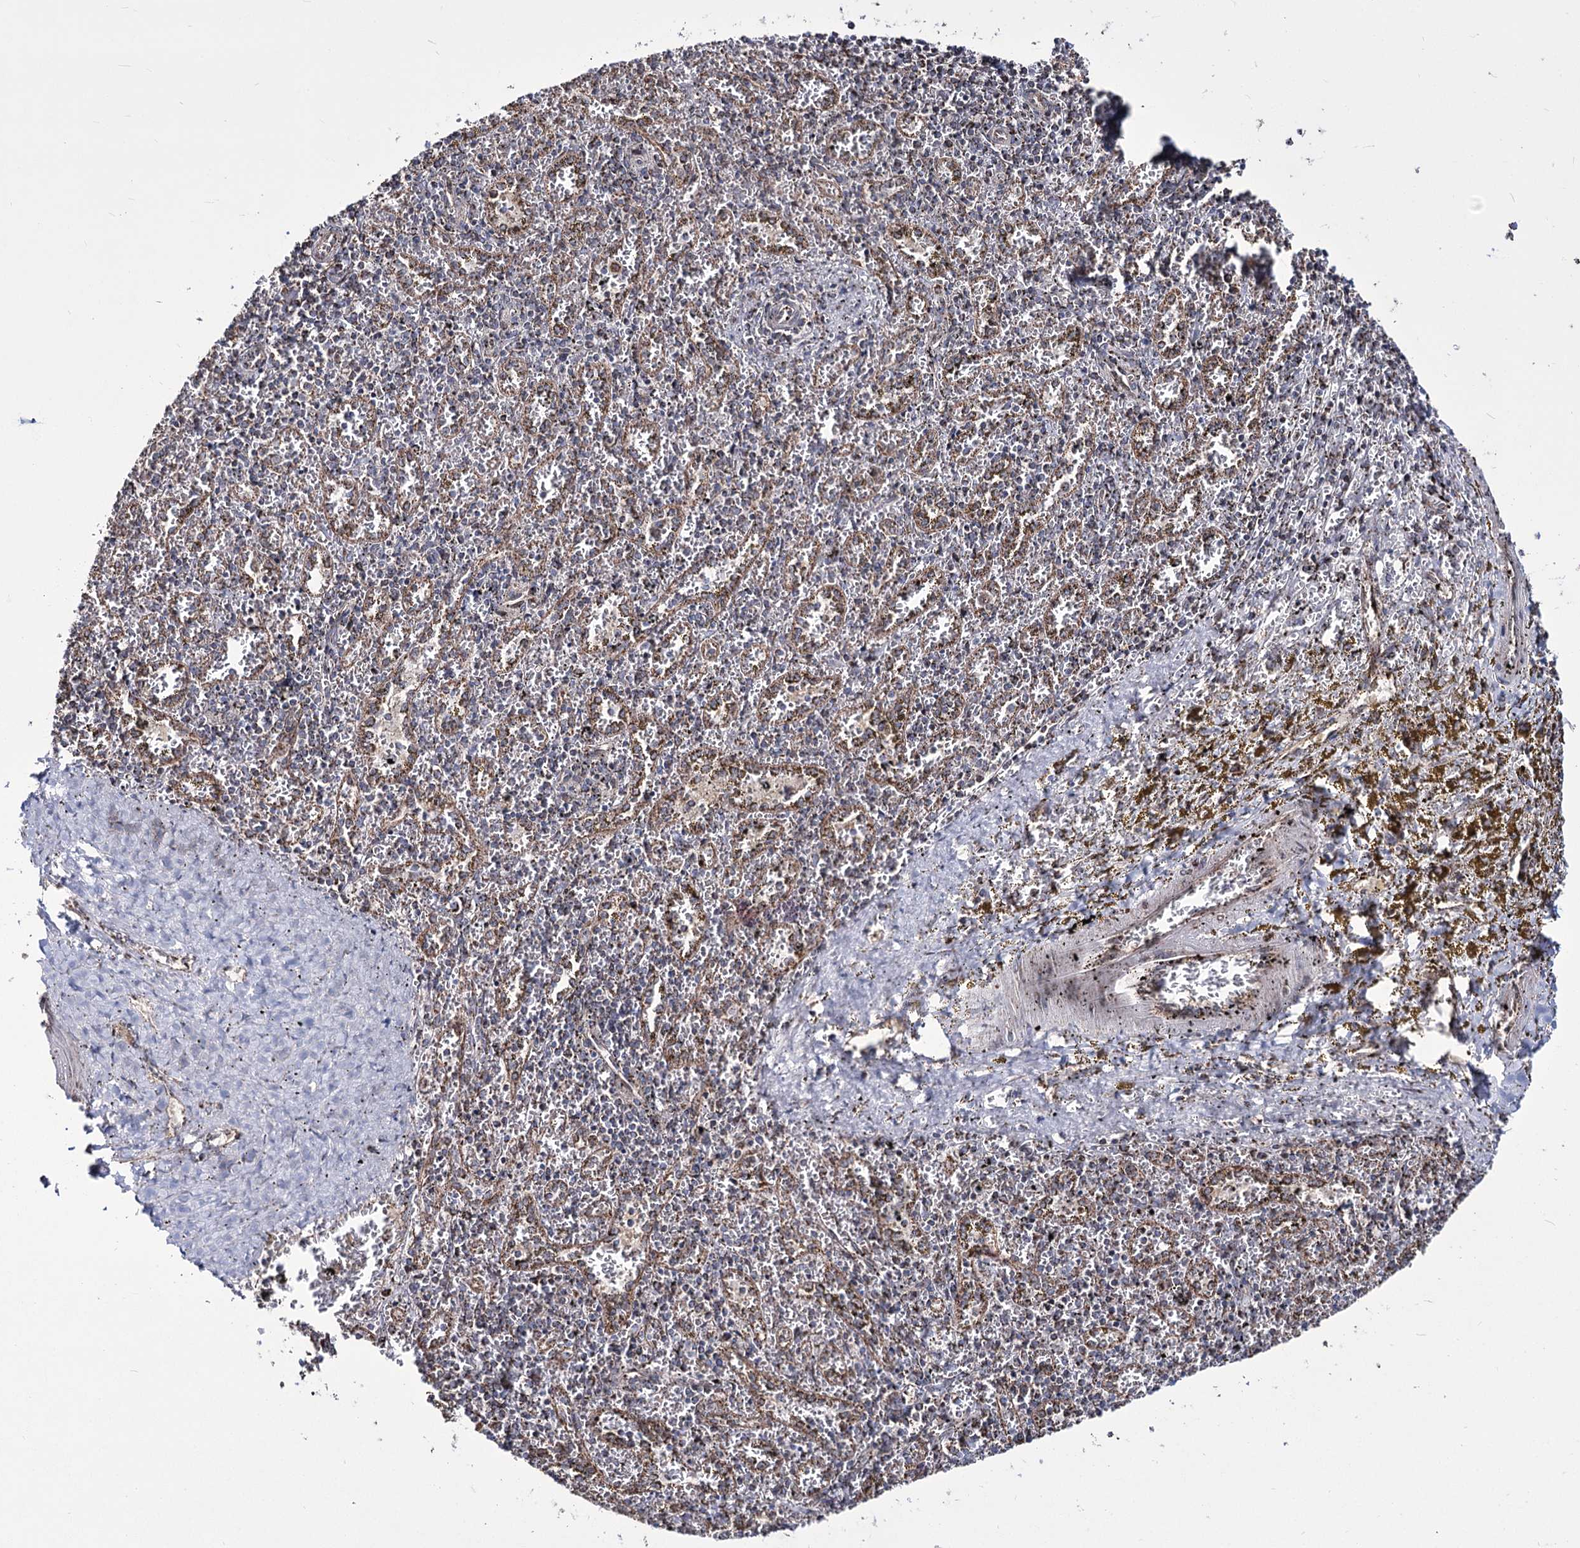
{"staining": {"intensity": "moderate", "quantity": "<25%", "location": "cytoplasmic/membranous"}, "tissue": "spleen", "cell_type": "Cells in red pulp", "image_type": "normal", "snomed": [{"axis": "morphology", "description": "Normal tissue, NOS"}, {"axis": "topography", "description": "Spleen"}], "caption": "IHC micrograph of normal spleen: human spleen stained using immunohistochemistry demonstrates low levels of moderate protein expression localized specifically in the cytoplasmic/membranous of cells in red pulp, appearing as a cytoplasmic/membranous brown color.", "gene": "CREB3L4", "patient": {"sex": "male", "age": 11}}